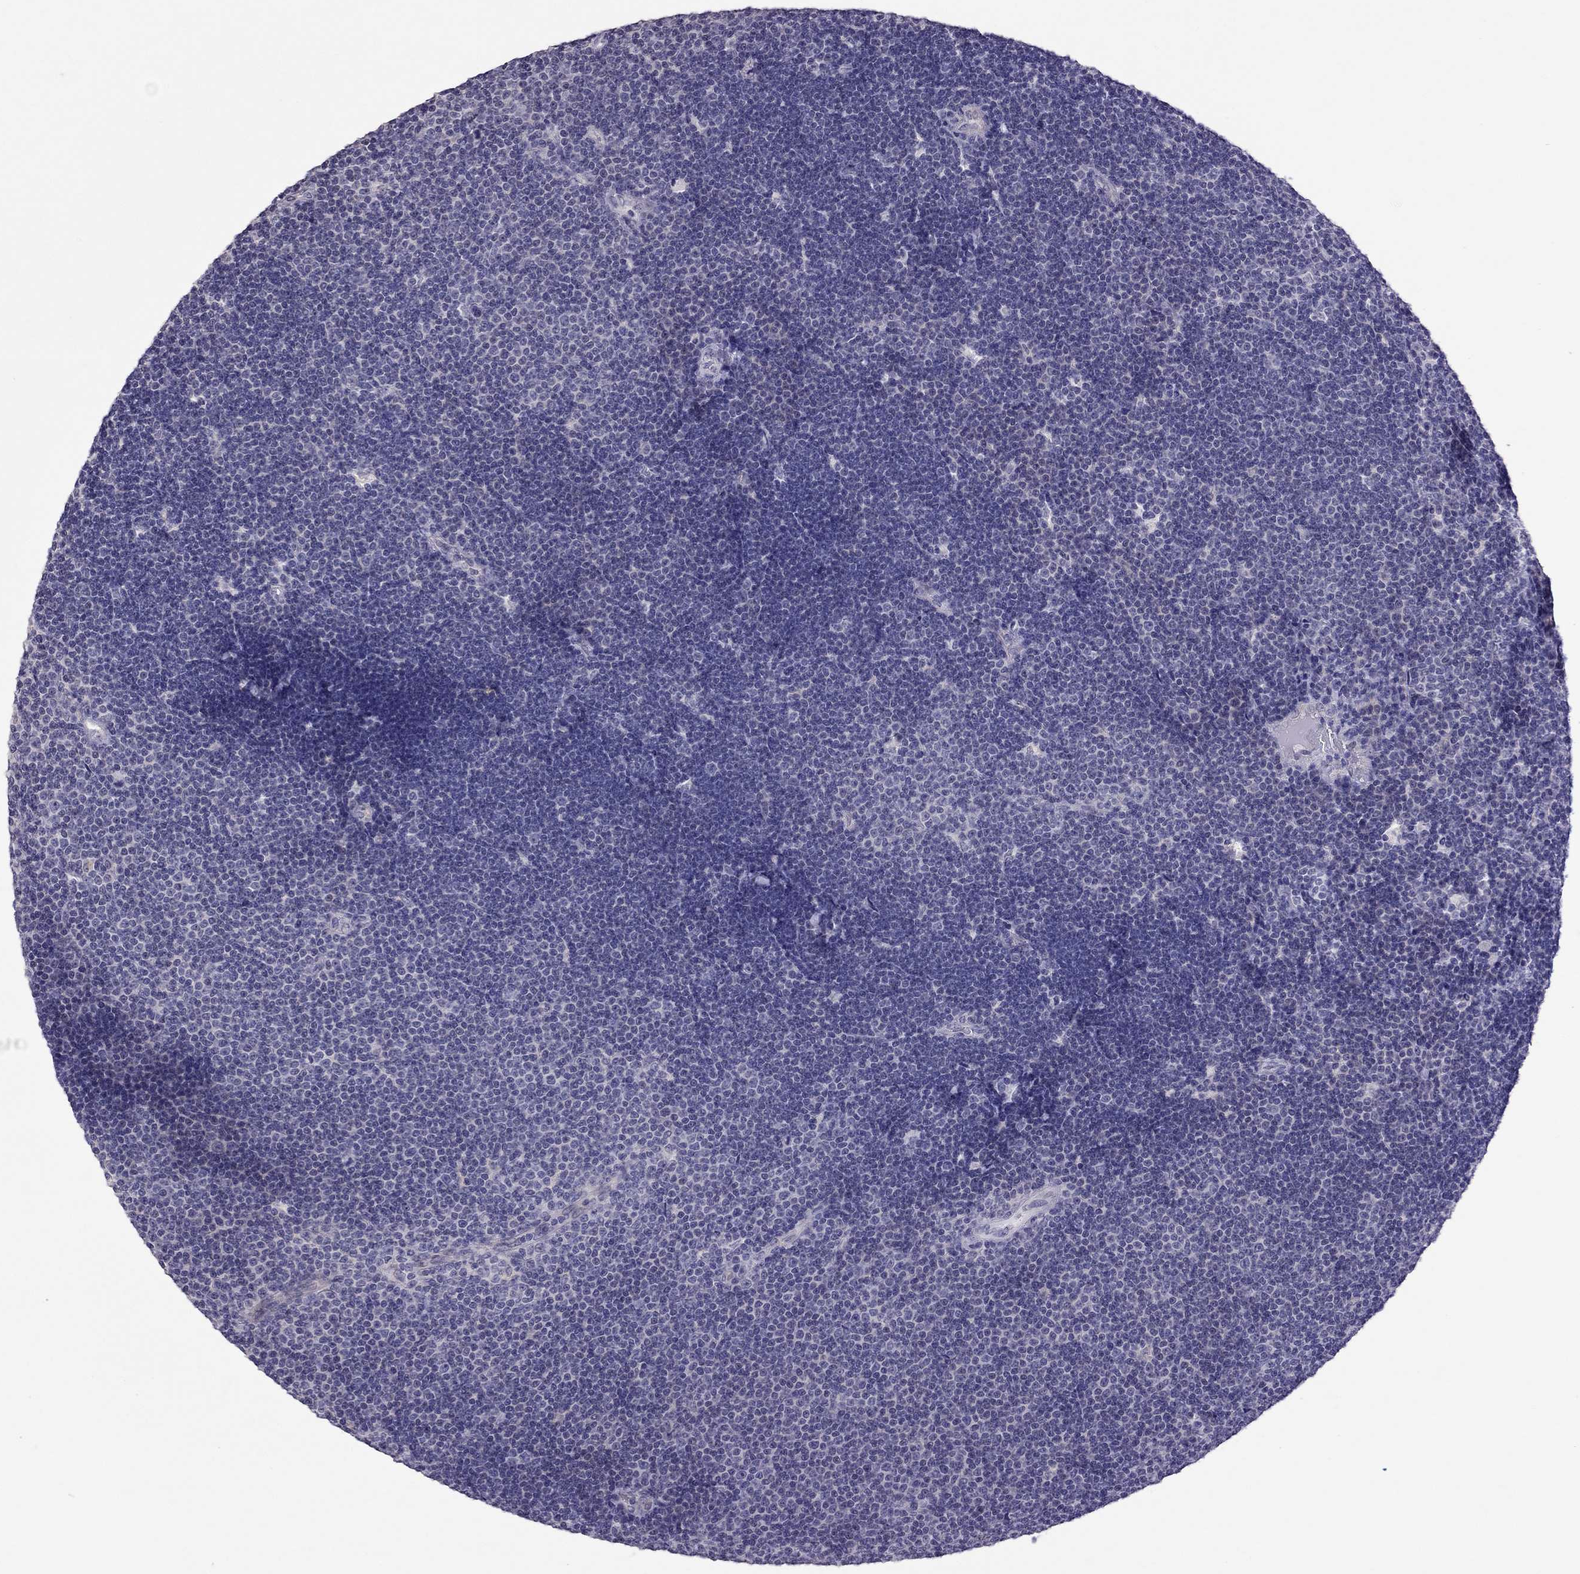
{"staining": {"intensity": "negative", "quantity": "none", "location": "none"}, "tissue": "lymphoma", "cell_type": "Tumor cells", "image_type": "cancer", "snomed": [{"axis": "morphology", "description": "Malignant lymphoma, non-Hodgkin's type, Low grade"}, {"axis": "topography", "description": "Brain"}], "caption": "A photomicrograph of human low-grade malignant lymphoma, non-Hodgkin's type is negative for staining in tumor cells.", "gene": "LRRC46", "patient": {"sex": "female", "age": 66}}